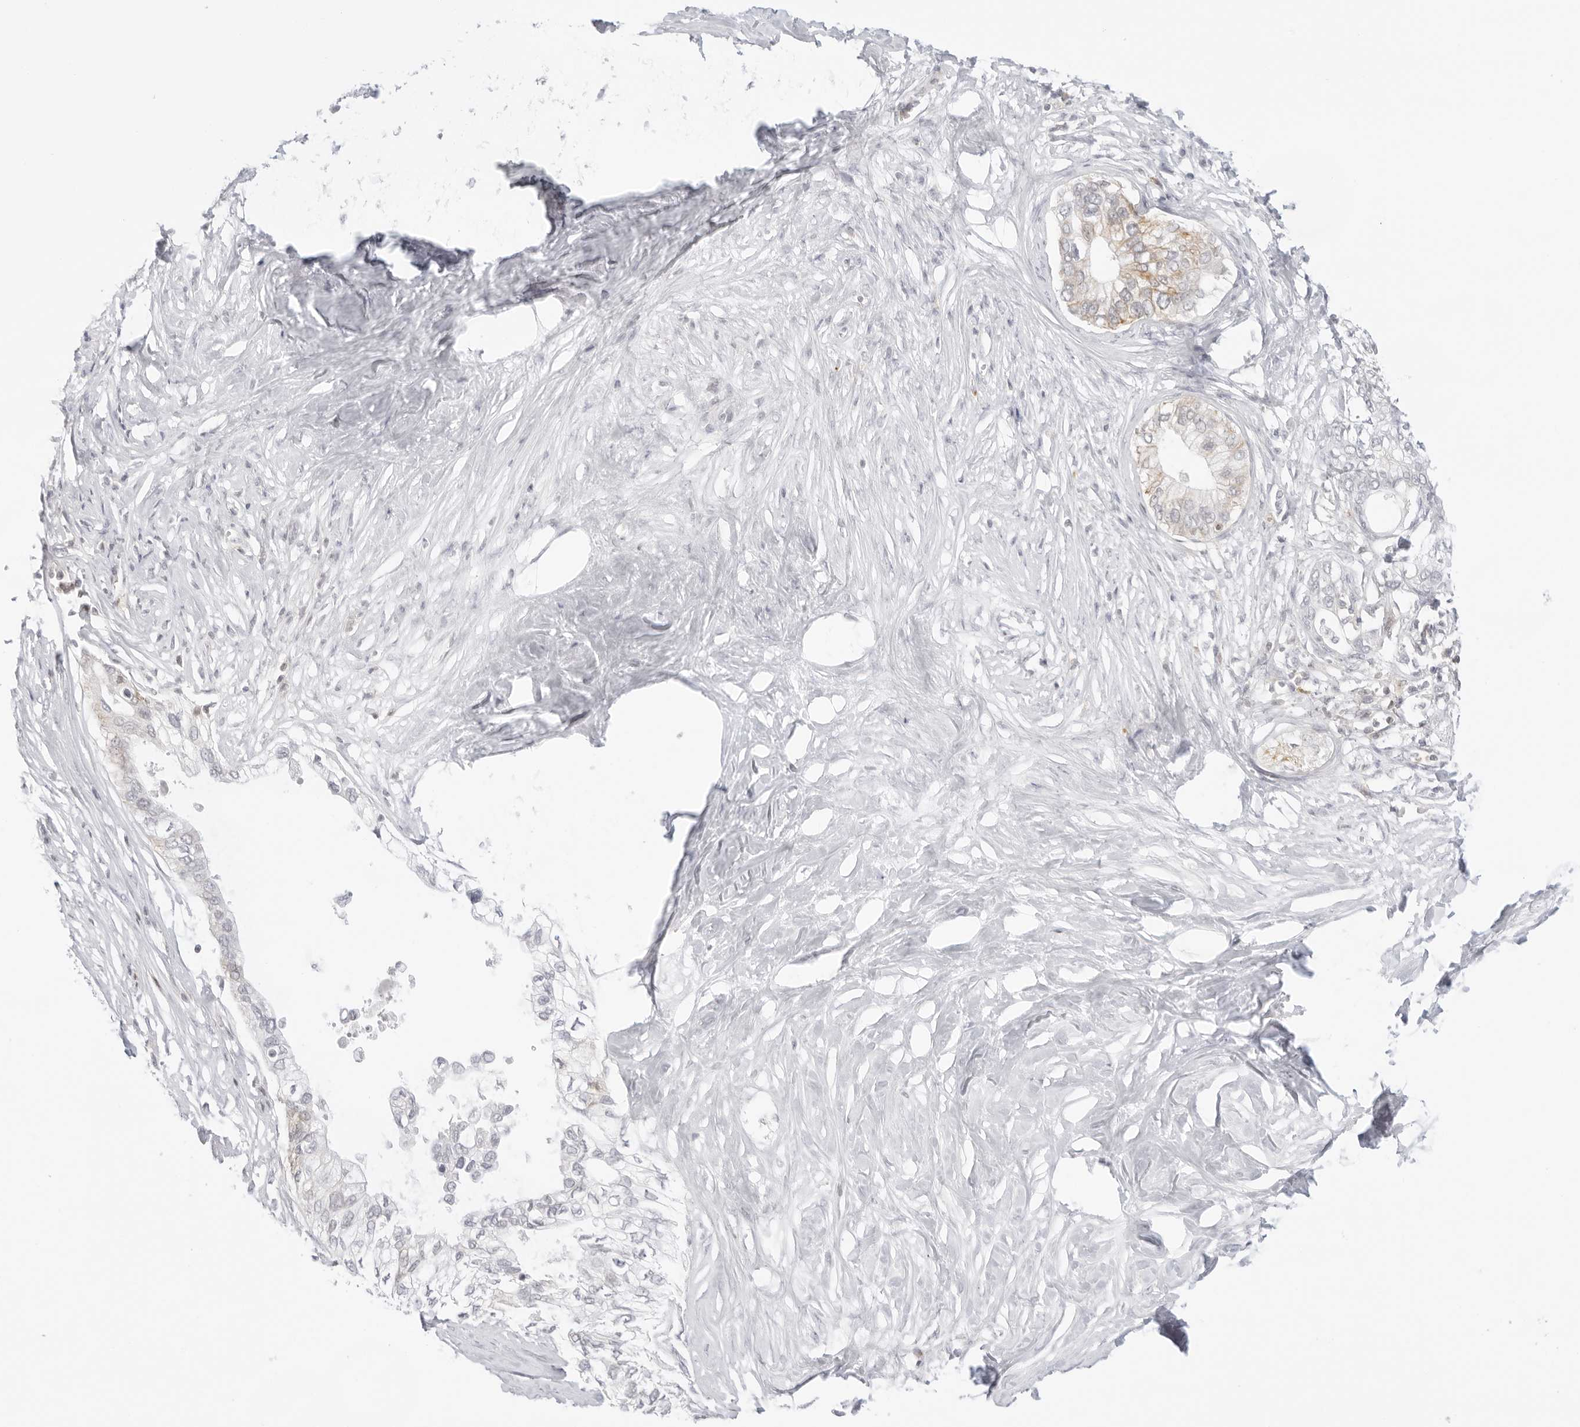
{"staining": {"intensity": "weak", "quantity": "<25%", "location": "cytoplasmic/membranous"}, "tissue": "pancreatic cancer", "cell_type": "Tumor cells", "image_type": "cancer", "snomed": [{"axis": "morphology", "description": "Normal tissue, NOS"}, {"axis": "morphology", "description": "Adenocarcinoma, NOS"}, {"axis": "topography", "description": "Pancreas"}, {"axis": "topography", "description": "Peripheral nerve tissue"}], "caption": "The IHC photomicrograph has no significant expression in tumor cells of pancreatic cancer tissue.", "gene": "TNFRSF14", "patient": {"sex": "male", "age": 59}}